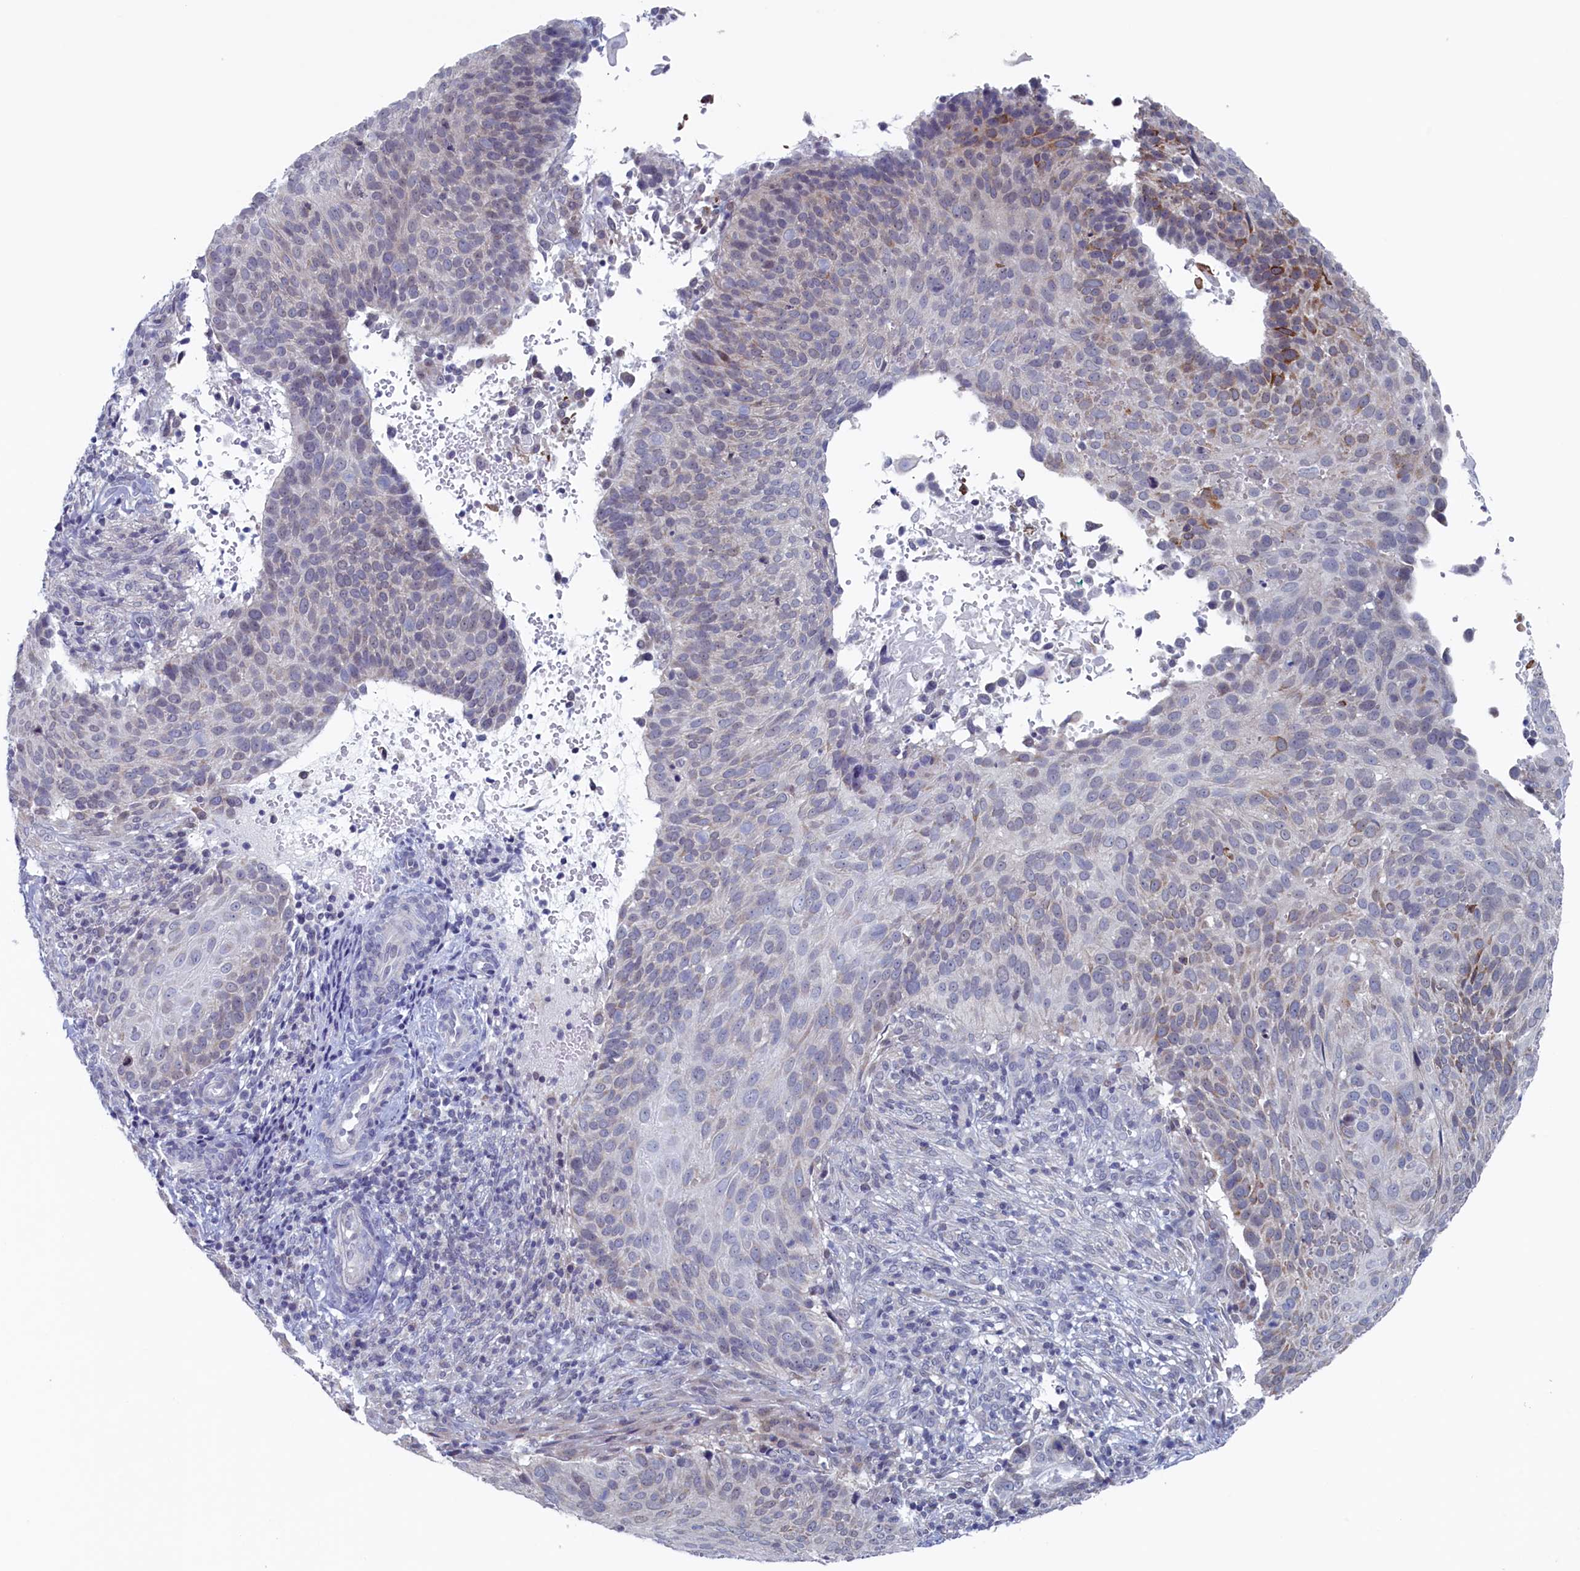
{"staining": {"intensity": "weak", "quantity": "<25%", "location": "cytoplasmic/membranous"}, "tissue": "cervical cancer", "cell_type": "Tumor cells", "image_type": "cancer", "snomed": [{"axis": "morphology", "description": "Squamous cell carcinoma, NOS"}, {"axis": "topography", "description": "Cervix"}], "caption": "Image shows no significant protein expression in tumor cells of squamous cell carcinoma (cervical).", "gene": "WDR76", "patient": {"sex": "female", "age": 74}}